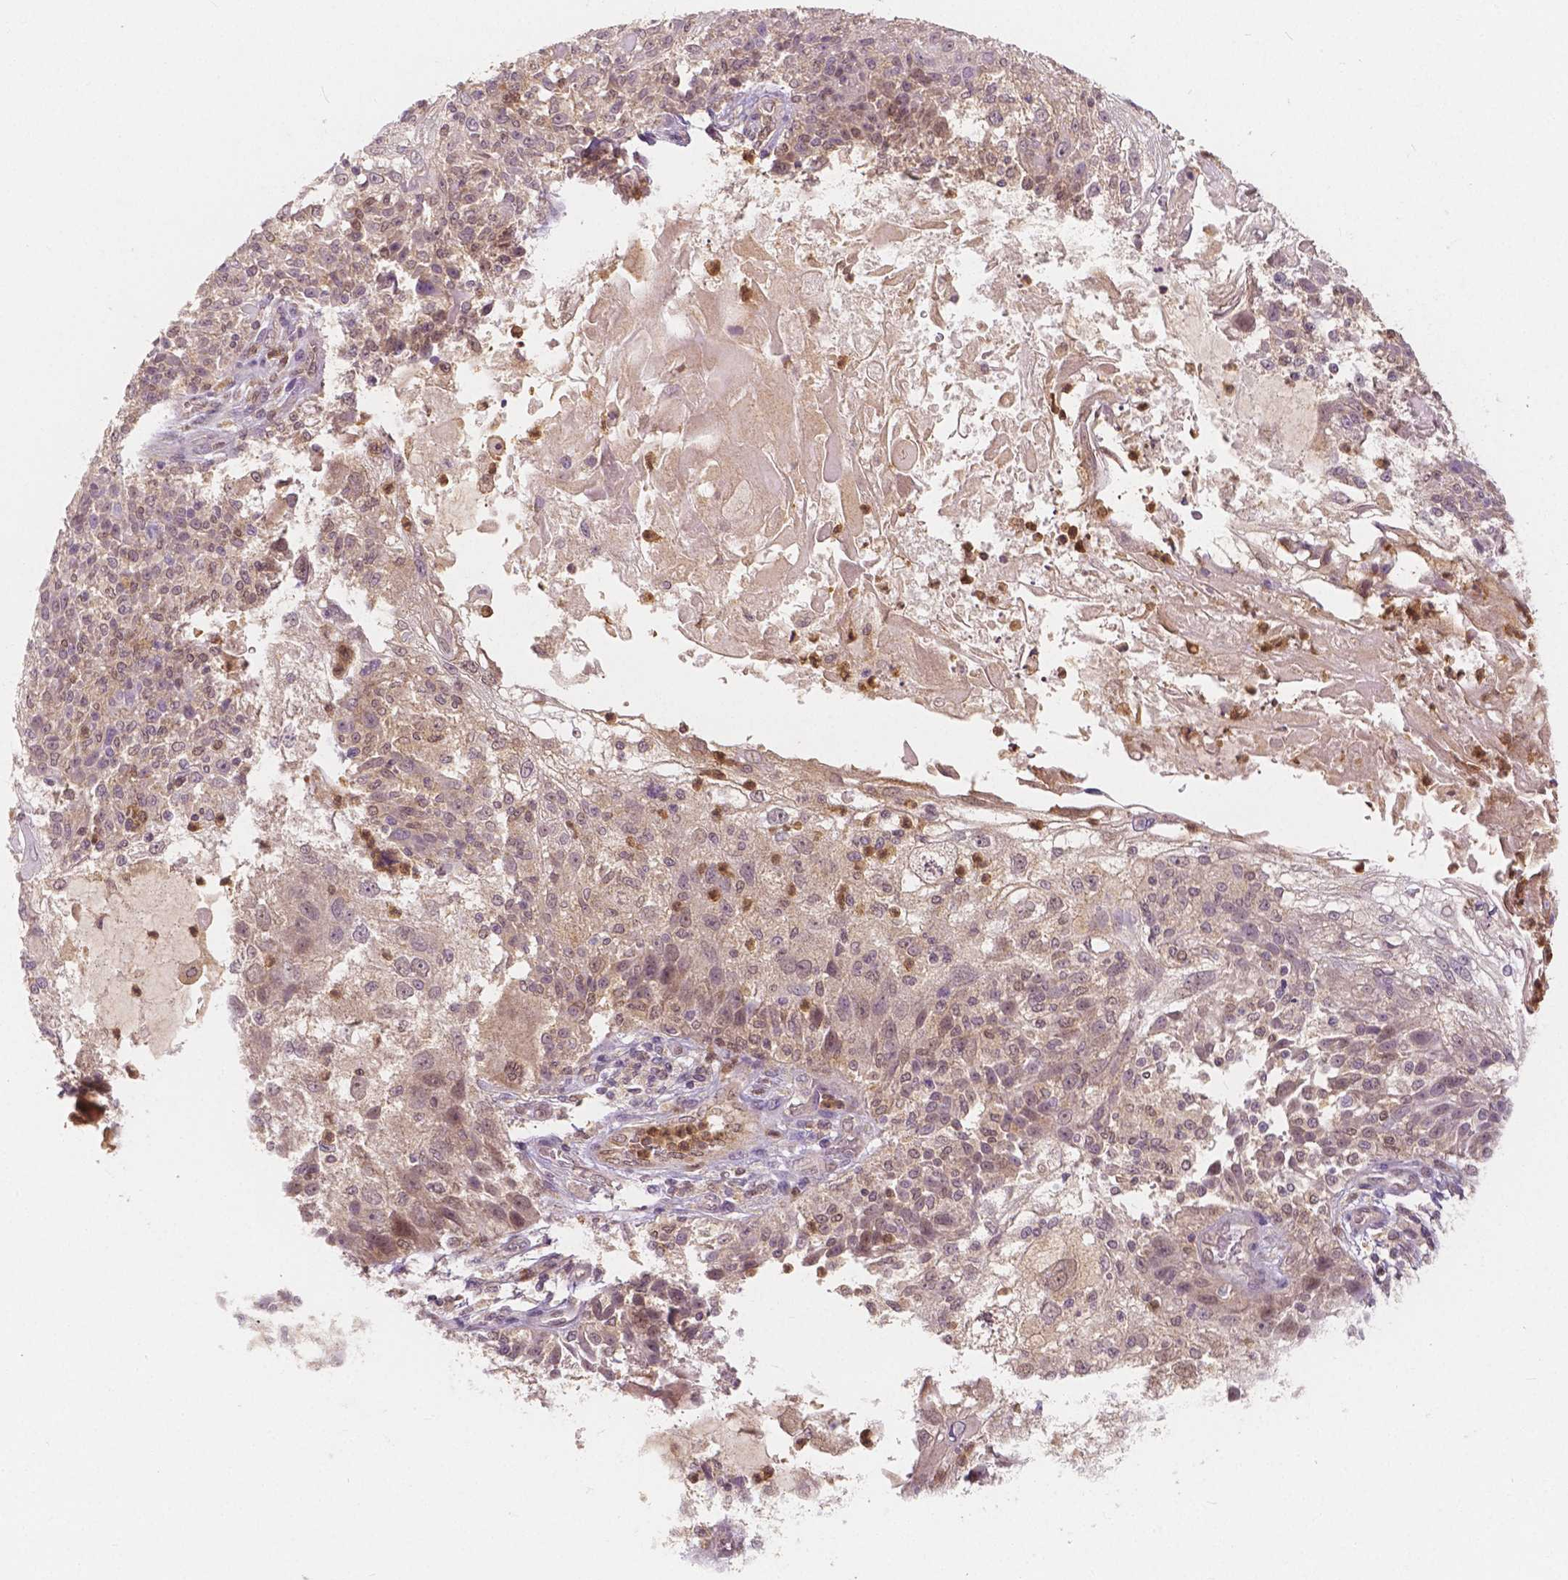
{"staining": {"intensity": "weak", "quantity": "25%-75%", "location": "cytoplasmic/membranous,nuclear"}, "tissue": "skin cancer", "cell_type": "Tumor cells", "image_type": "cancer", "snomed": [{"axis": "morphology", "description": "Normal tissue, NOS"}, {"axis": "morphology", "description": "Squamous cell carcinoma, NOS"}, {"axis": "topography", "description": "Skin"}], "caption": "IHC of human squamous cell carcinoma (skin) exhibits low levels of weak cytoplasmic/membranous and nuclear positivity in about 25%-75% of tumor cells.", "gene": "NAPRT", "patient": {"sex": "female", "age": 83}}